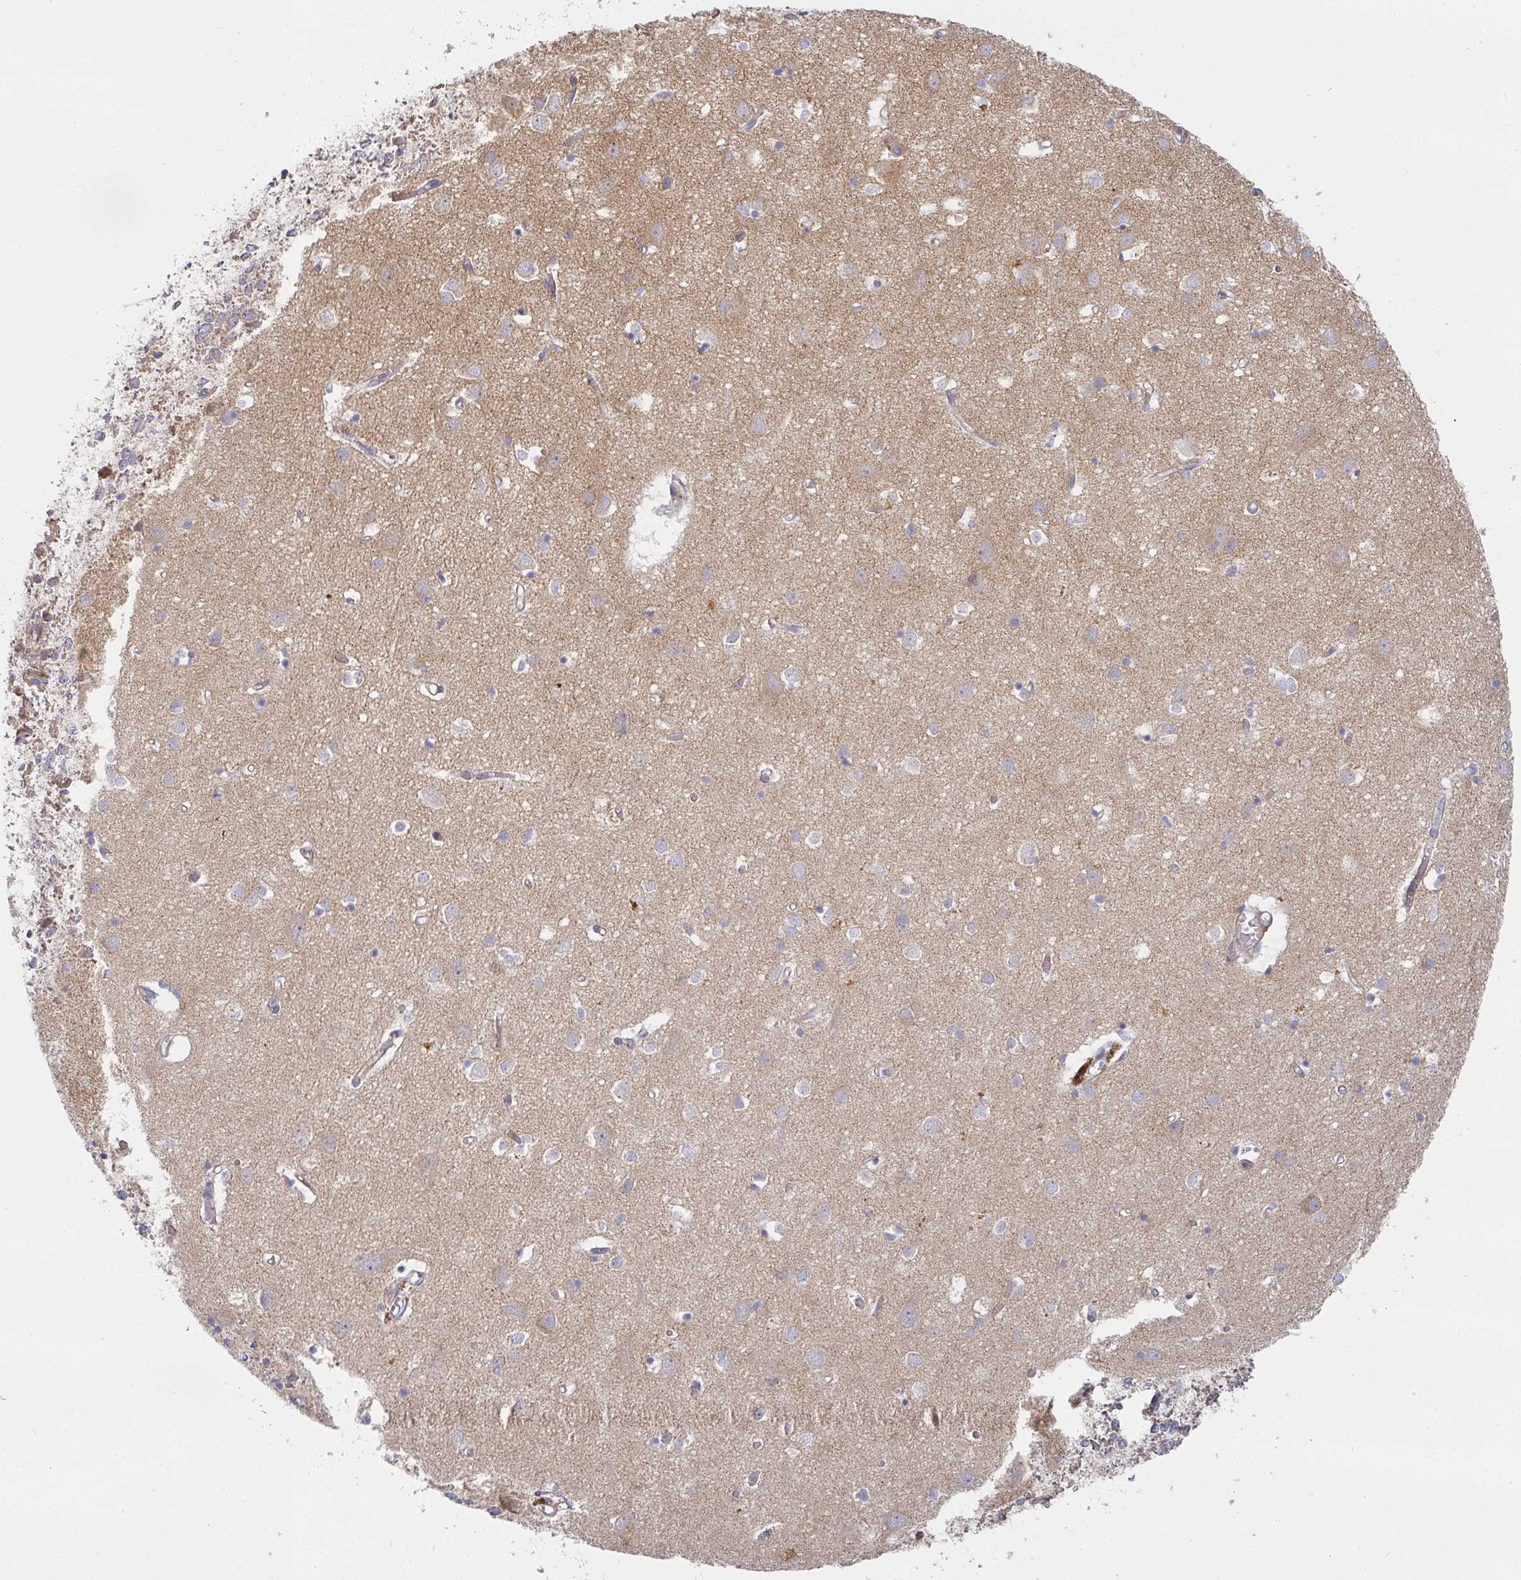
{"staining": {"intensity": "weak", "quantity": "25%-75%", "location": "cytoplasmic/membranous"}, "tissue": "cerebral cortex", "cell_type": "Endothelial cells", "image_type": "normal", "snomed": [{"axis": "morphology", "description": "Normal tissue, NOS"}, {"axis": "topography", "description": "Cerebral cortex"}], "caption": "IHC of normal human cerebral cortex displays low levels of weak cytoplasmic/membranous expression in about 25%-75% of endothelial cells.", "gene": "RHEBL1", "patient": {"sex": "male", "age": 70}}